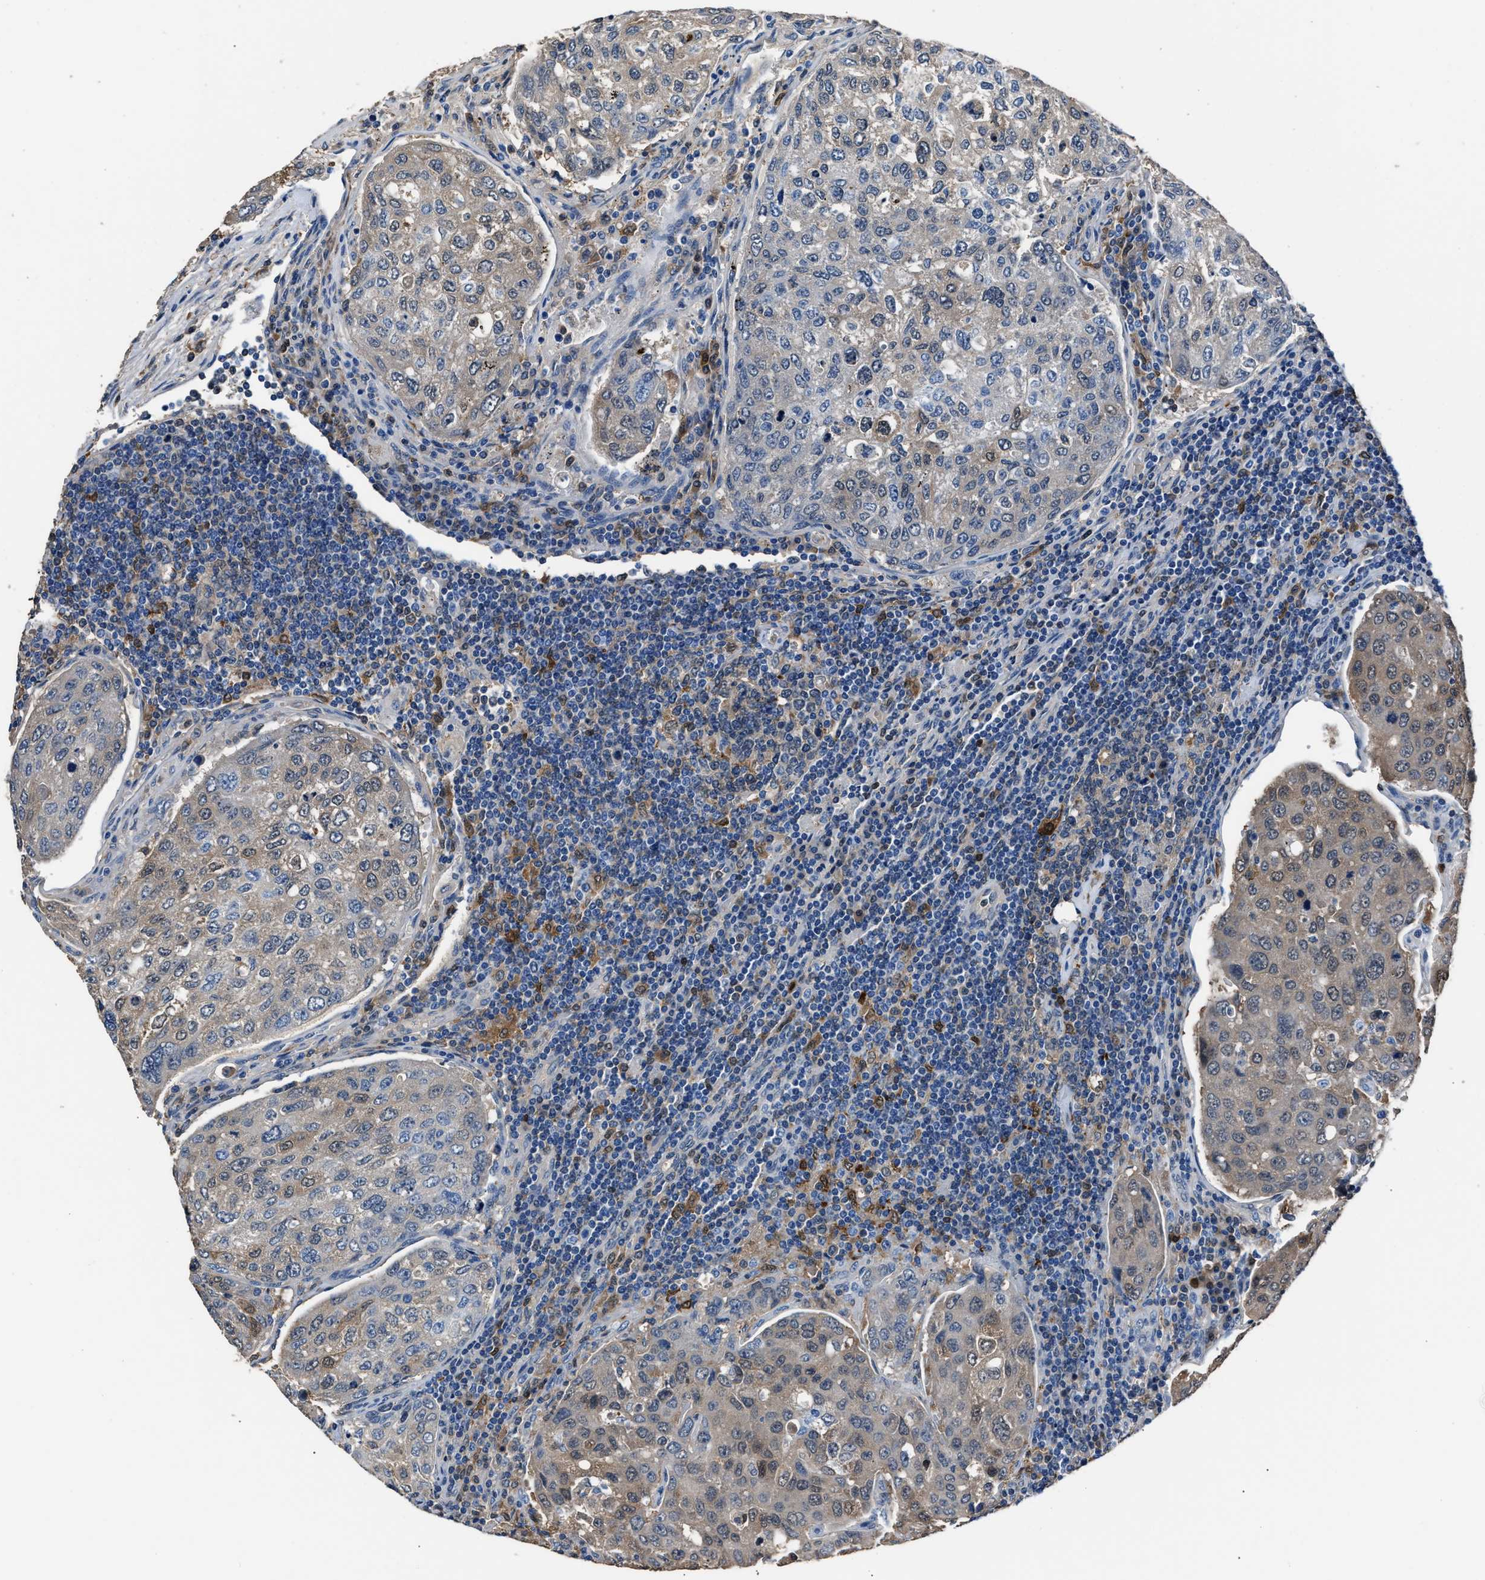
{"staining": {"intensity": "weak", "quantity": "25%-75%", "location": "cytoplasmic/membranous"}, "tissue": "urothelial cancer", "cell_type": "Tumor cells", "image_type": "cancer", "snomed": [{"axis": "morphology", "description": "Urothelial carcinoma, High grade"}, {"axis": "topography", "description": "Lymph node"}, {"axis": "topography", "description": "Urinary bladder"}], "caption": "About 25%-75% of tumor cells in urothelial cancer display weak cytoplasmic/membranous protein positivity as visualized by brown immunohistochemical staining.", "gene": "GSTP1", "patient": {"sex": "male", "age": 51}}